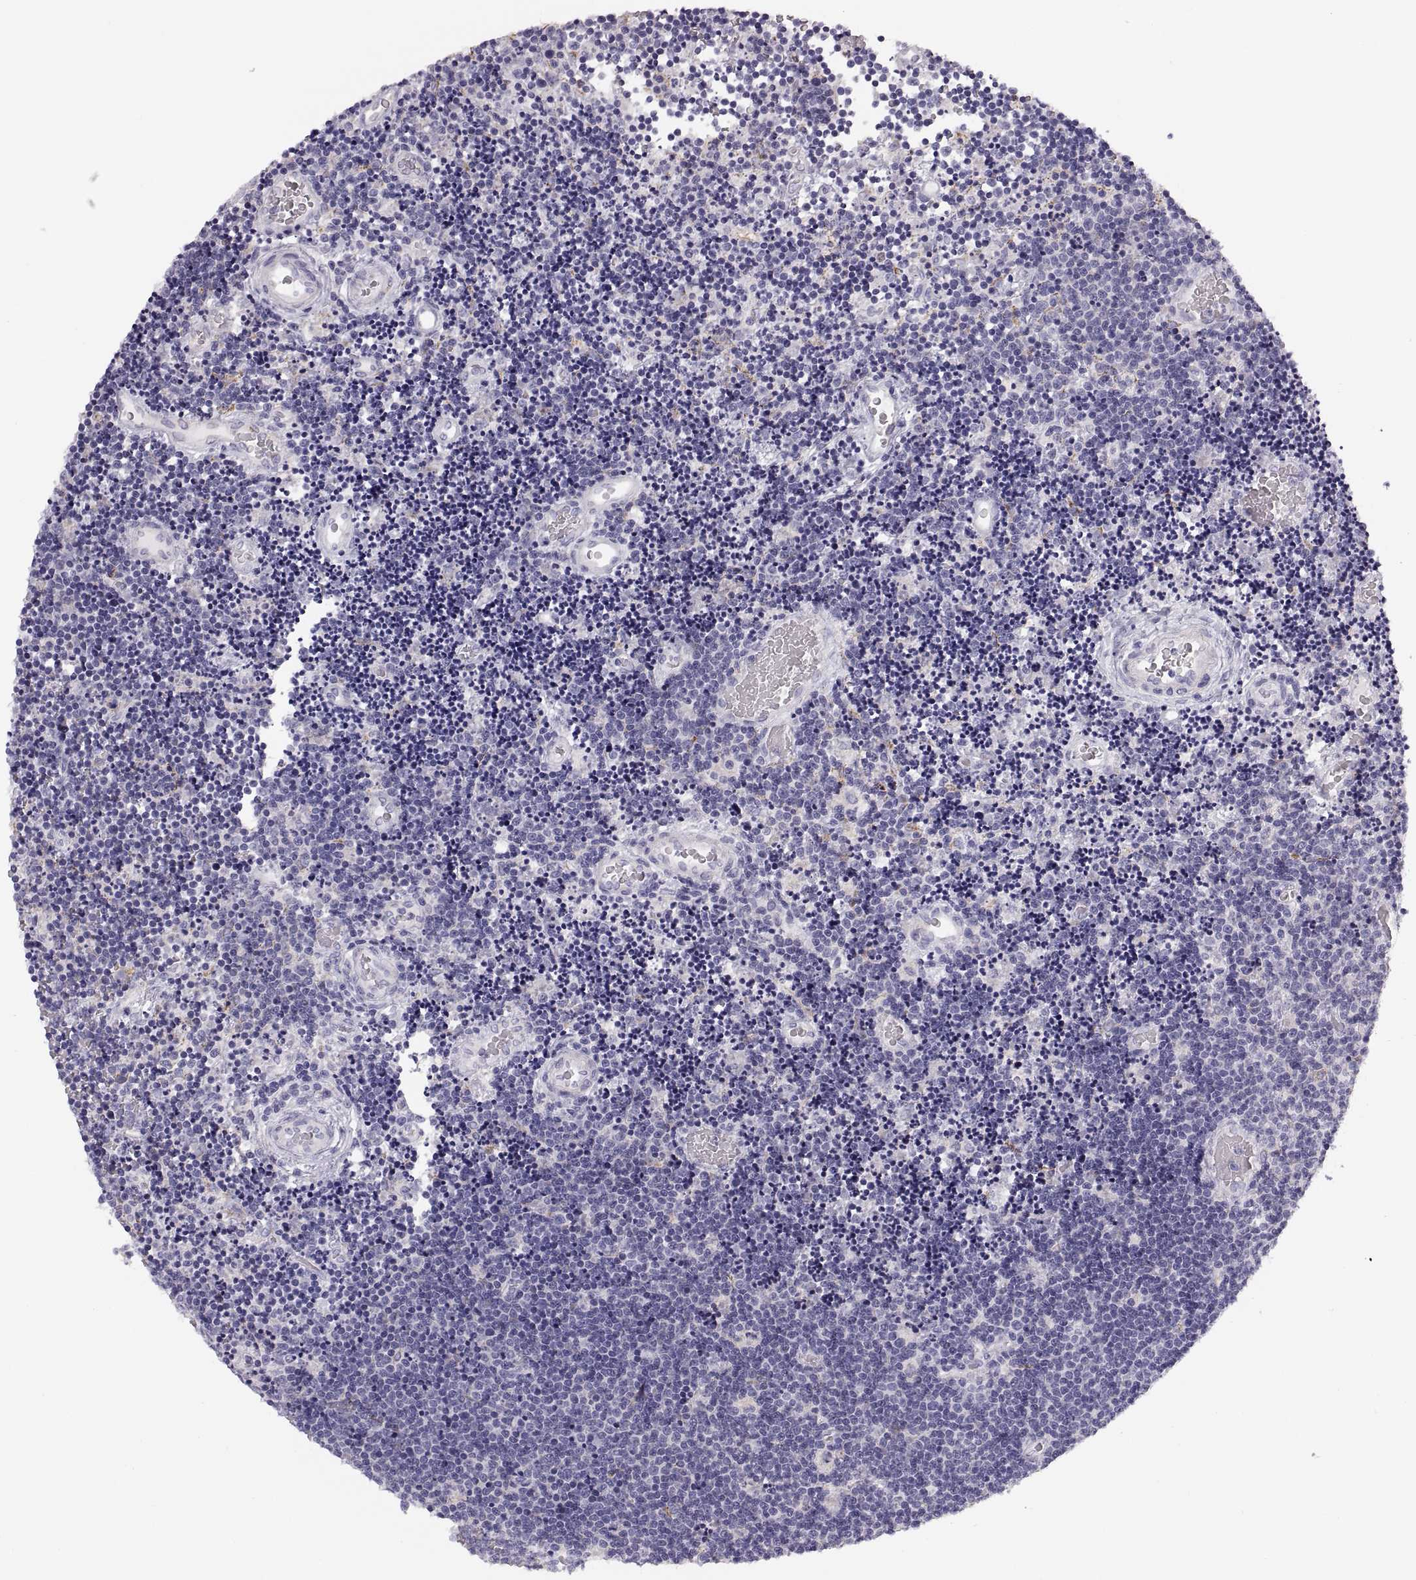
{"staining": {"intensity": "negative", "quantity": "none", "location": "none"}, "tissue": "lymphoma", "cell_type": "Tumor cells", "image_type": "cancer", "snomed": [{"axis": "morphology", "description": "Malignant lymphoma, non-Hodgkin's type, Low grade"}, {"axis": "topography", "description": "Brain"}], "caption": "This is an immunohistochemistry histopathology image of human lymphoma. There is no positivity in tumor cells.", "gene": "COL9A3", "patient": {"sex": "female", "age": 66}}